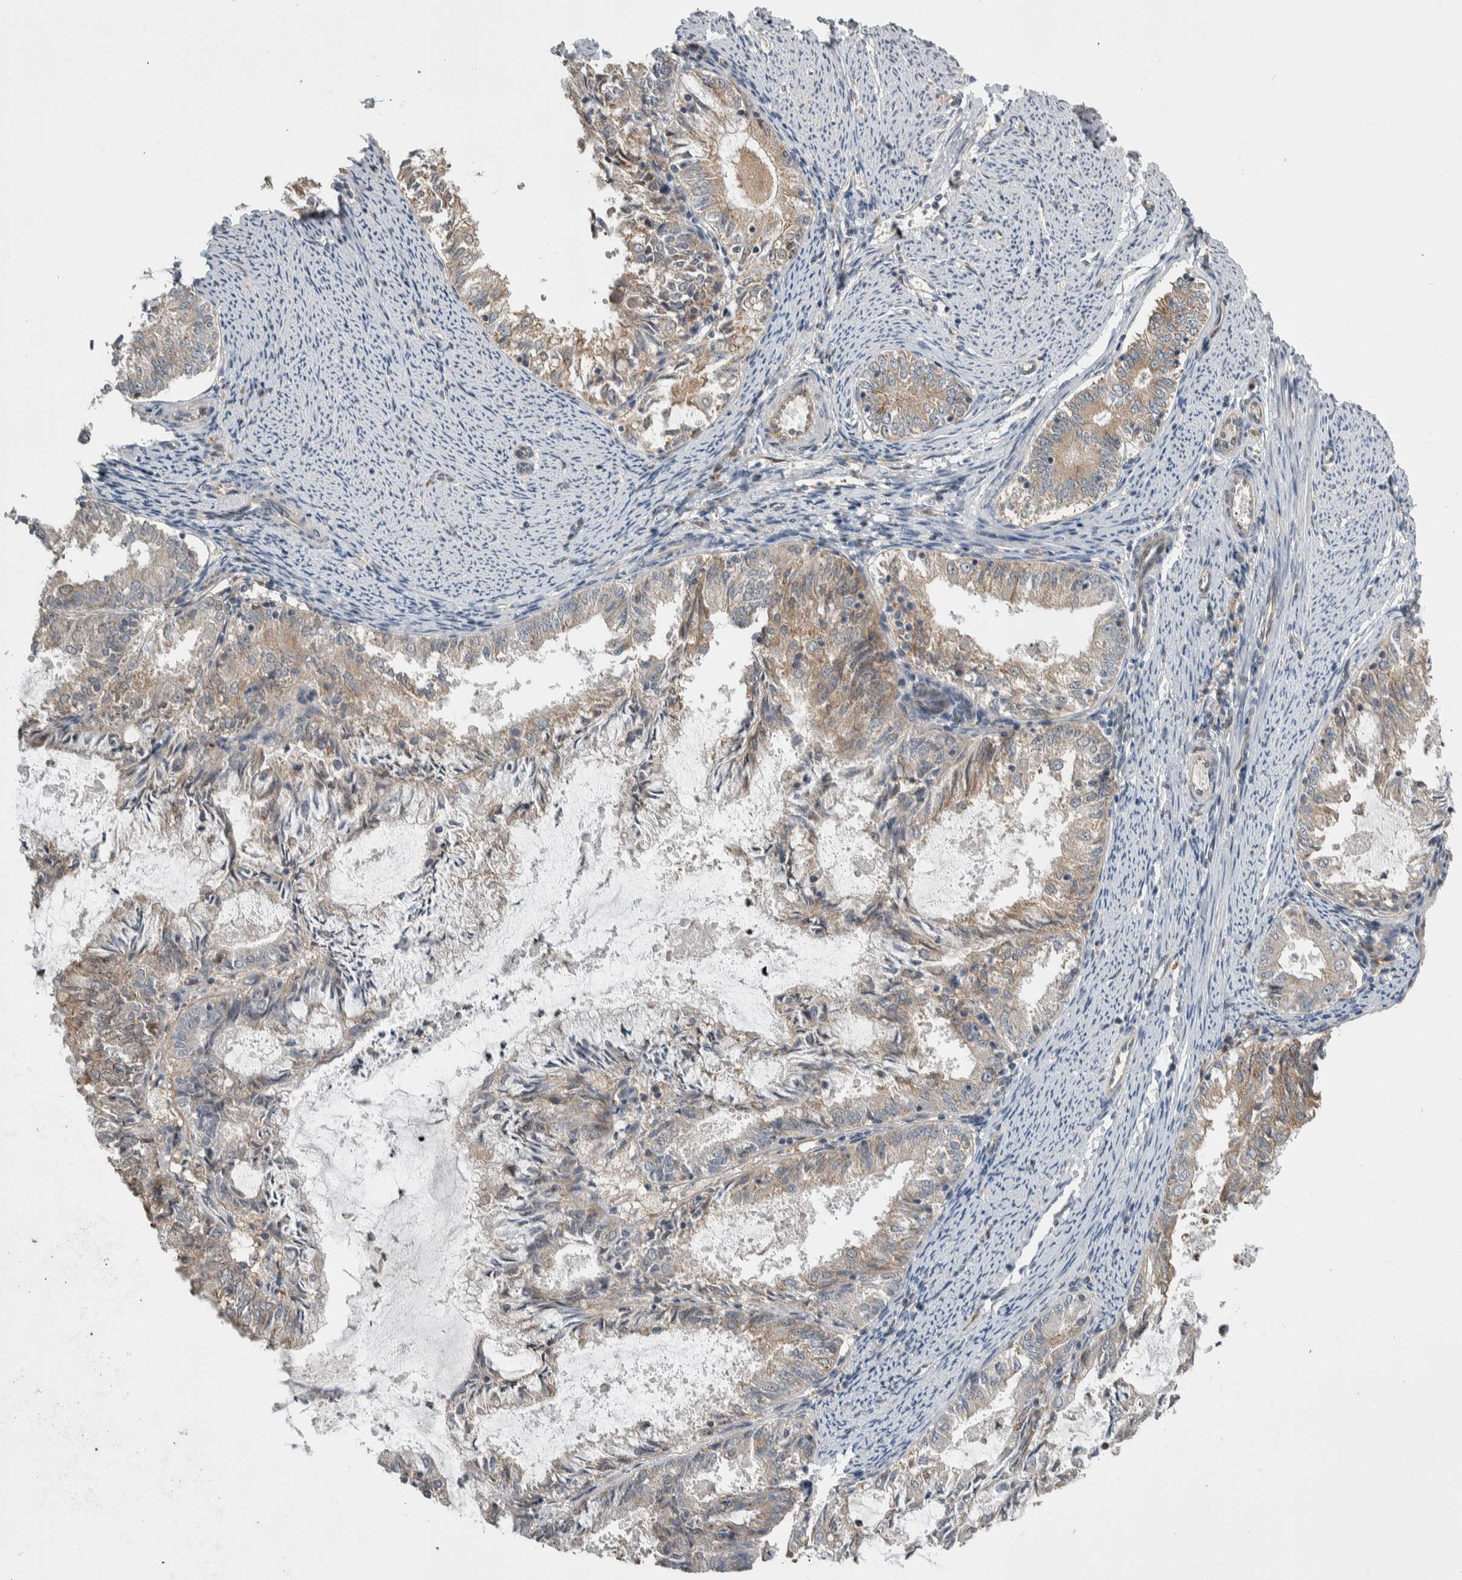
{"staining": {"intensity": "weak", "quantity": ">75%", "location": "cytoplasmic/membranous"}, "tissue": "endometrial cancer", "cell_type": "Tumor cells", "image_type": "cancer", "snomed": [{"axis": "morphology", "description": "Adenocarcinoma, NOS"}, {"axis": "topography", "description": "Endometrium"}], "caption": "Brown immunohistochemical staining in endometrial cancer shows weak cytoplasmic/membranous expression in approximately >75% of tumor cells. (IHC, brightfield microscopy, high magnification).", "gene": "PRDM4", "patient": {"sex": "female", "age": 57}}